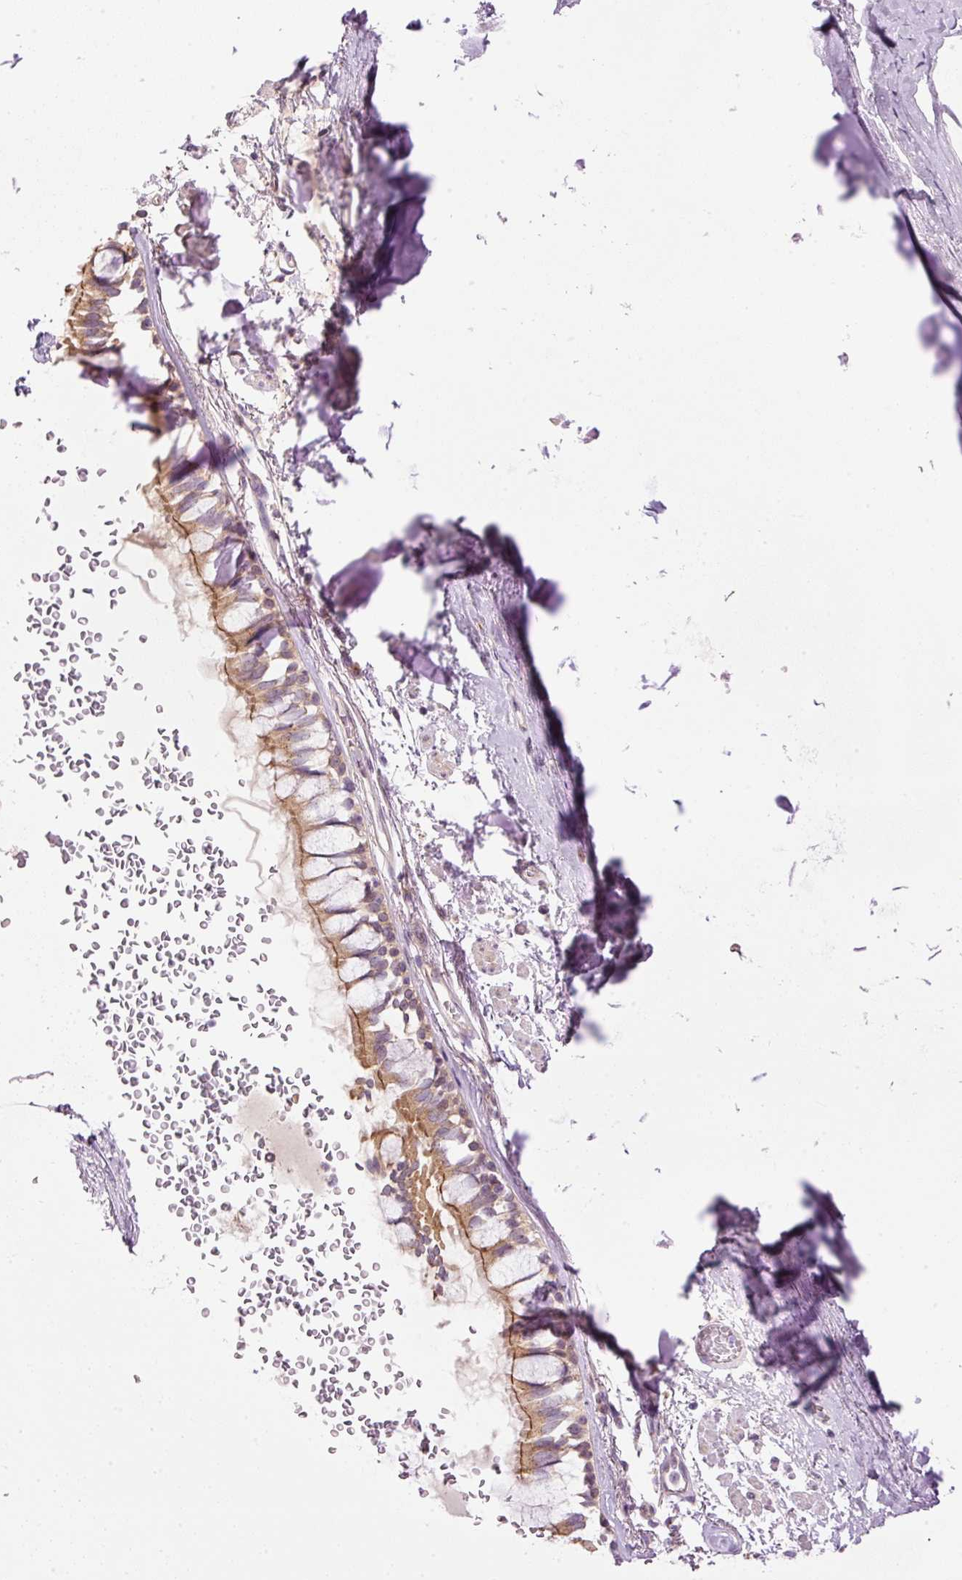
{"staining": {"intensity": "moderate", "quantity": ">75%", "location": "cytoplasmic/membranous"}, "tissue": "bronchus", "cell_type": "Respiratory epithelial cells", "image_type": "normal", "snomed": [{"axis": "morphology", "description": "Normal tissue, NOS"}, {"axis": "topography", "description": "Bronchus"}], "caption": "A high-resolution histopathology image shows IHC staining of normal bronchus, which demonstrates moderate cytoplasmic/membranous staining in about >75% of respiratory epithelial cells. Nuclei are stained in blue.", "gene": "MZT2A", "patient": {"sex": "male", "age": 70}}